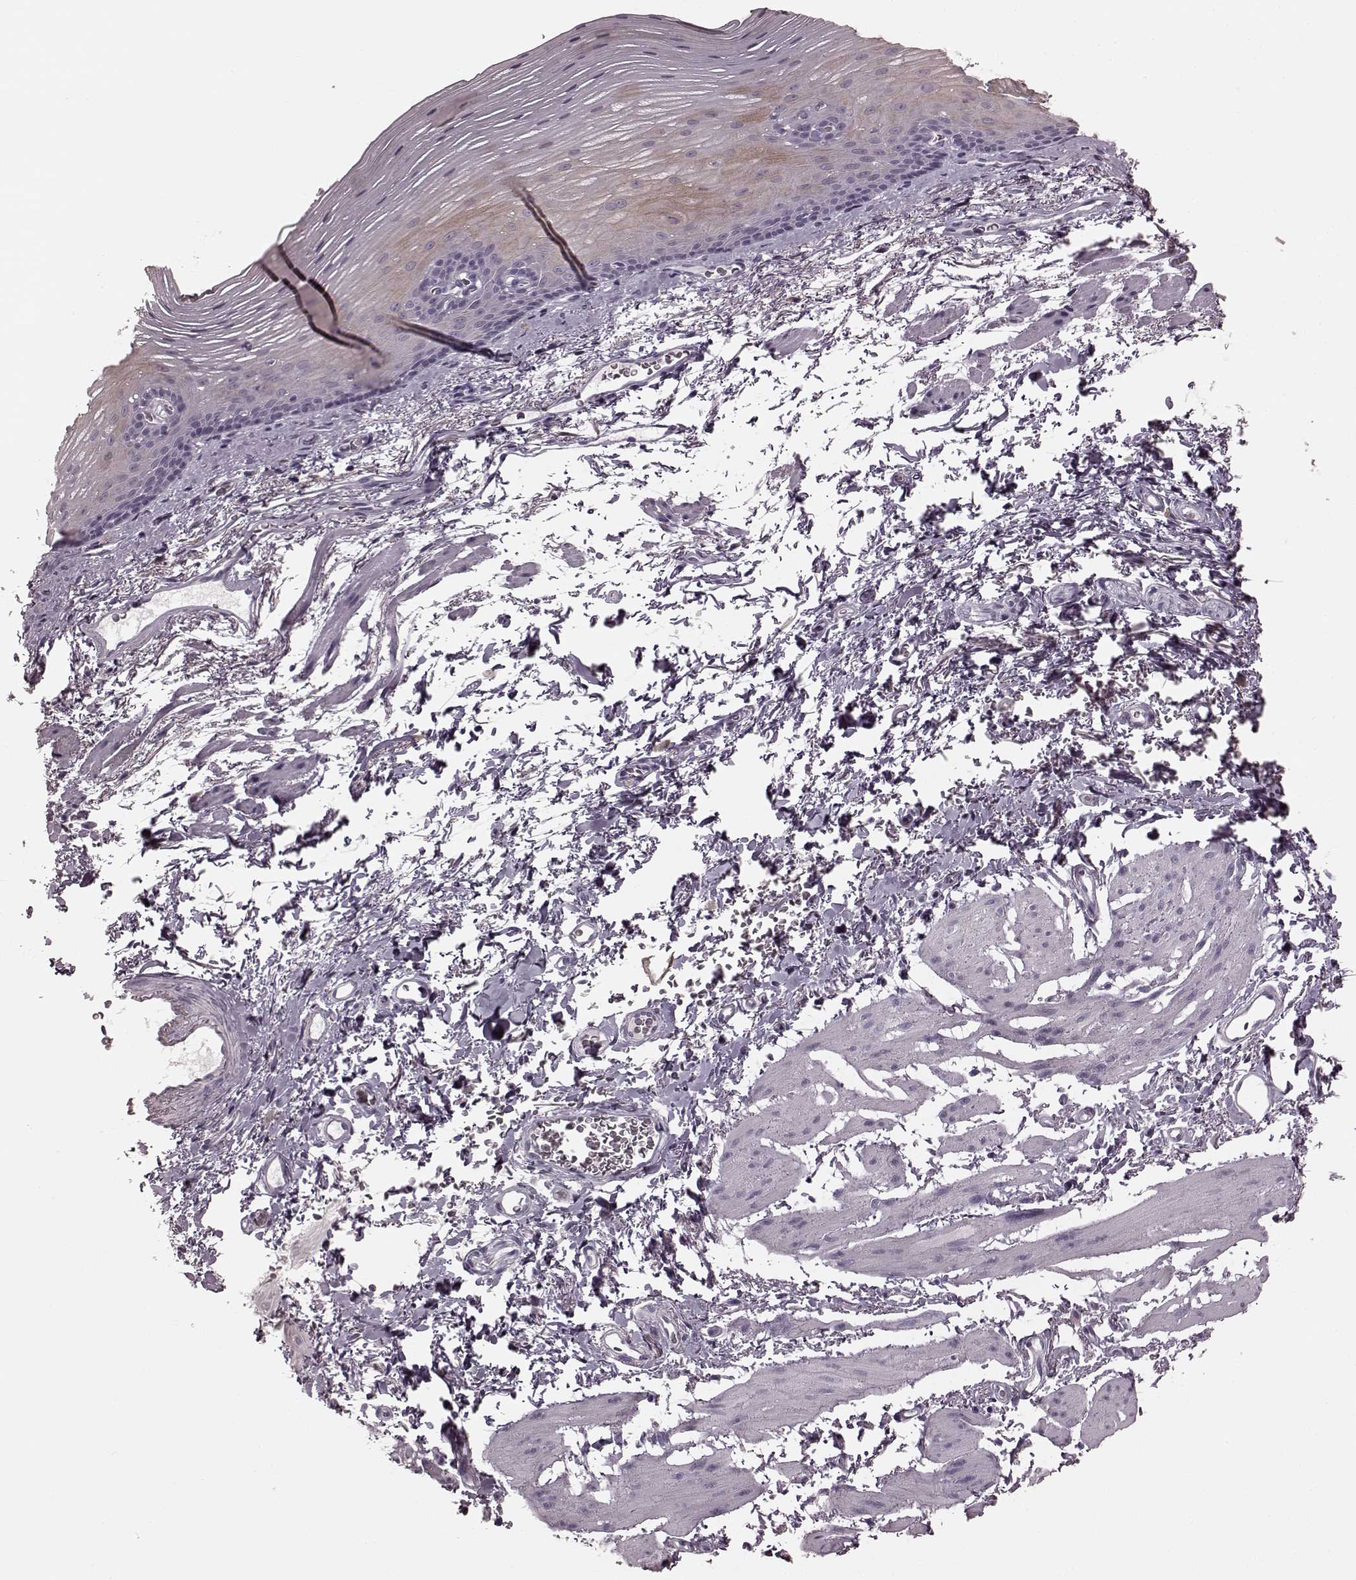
{"staining": {"intensity": "weak", "quantity": "25%-75%", "location": "cytoplasmic/membranous"}, "tissue": "esophagus", "cell_type": "Squamous epithelial cells", "image_type": "normal", "snomed": [{"axis": "morphology", "description": "Normal tissue, NOS"}, {"axis": "topography", "description": "Esophagus"}], "caption": "Immunohistochemical staining of unremarkable human esophagus exhibits weak cytoplasmic/membranous protein expression in approximately 25%-75% of squamous epithelial cells.", "gene": "TRPM1", "patient": {"sex": "male", "age": 76}}